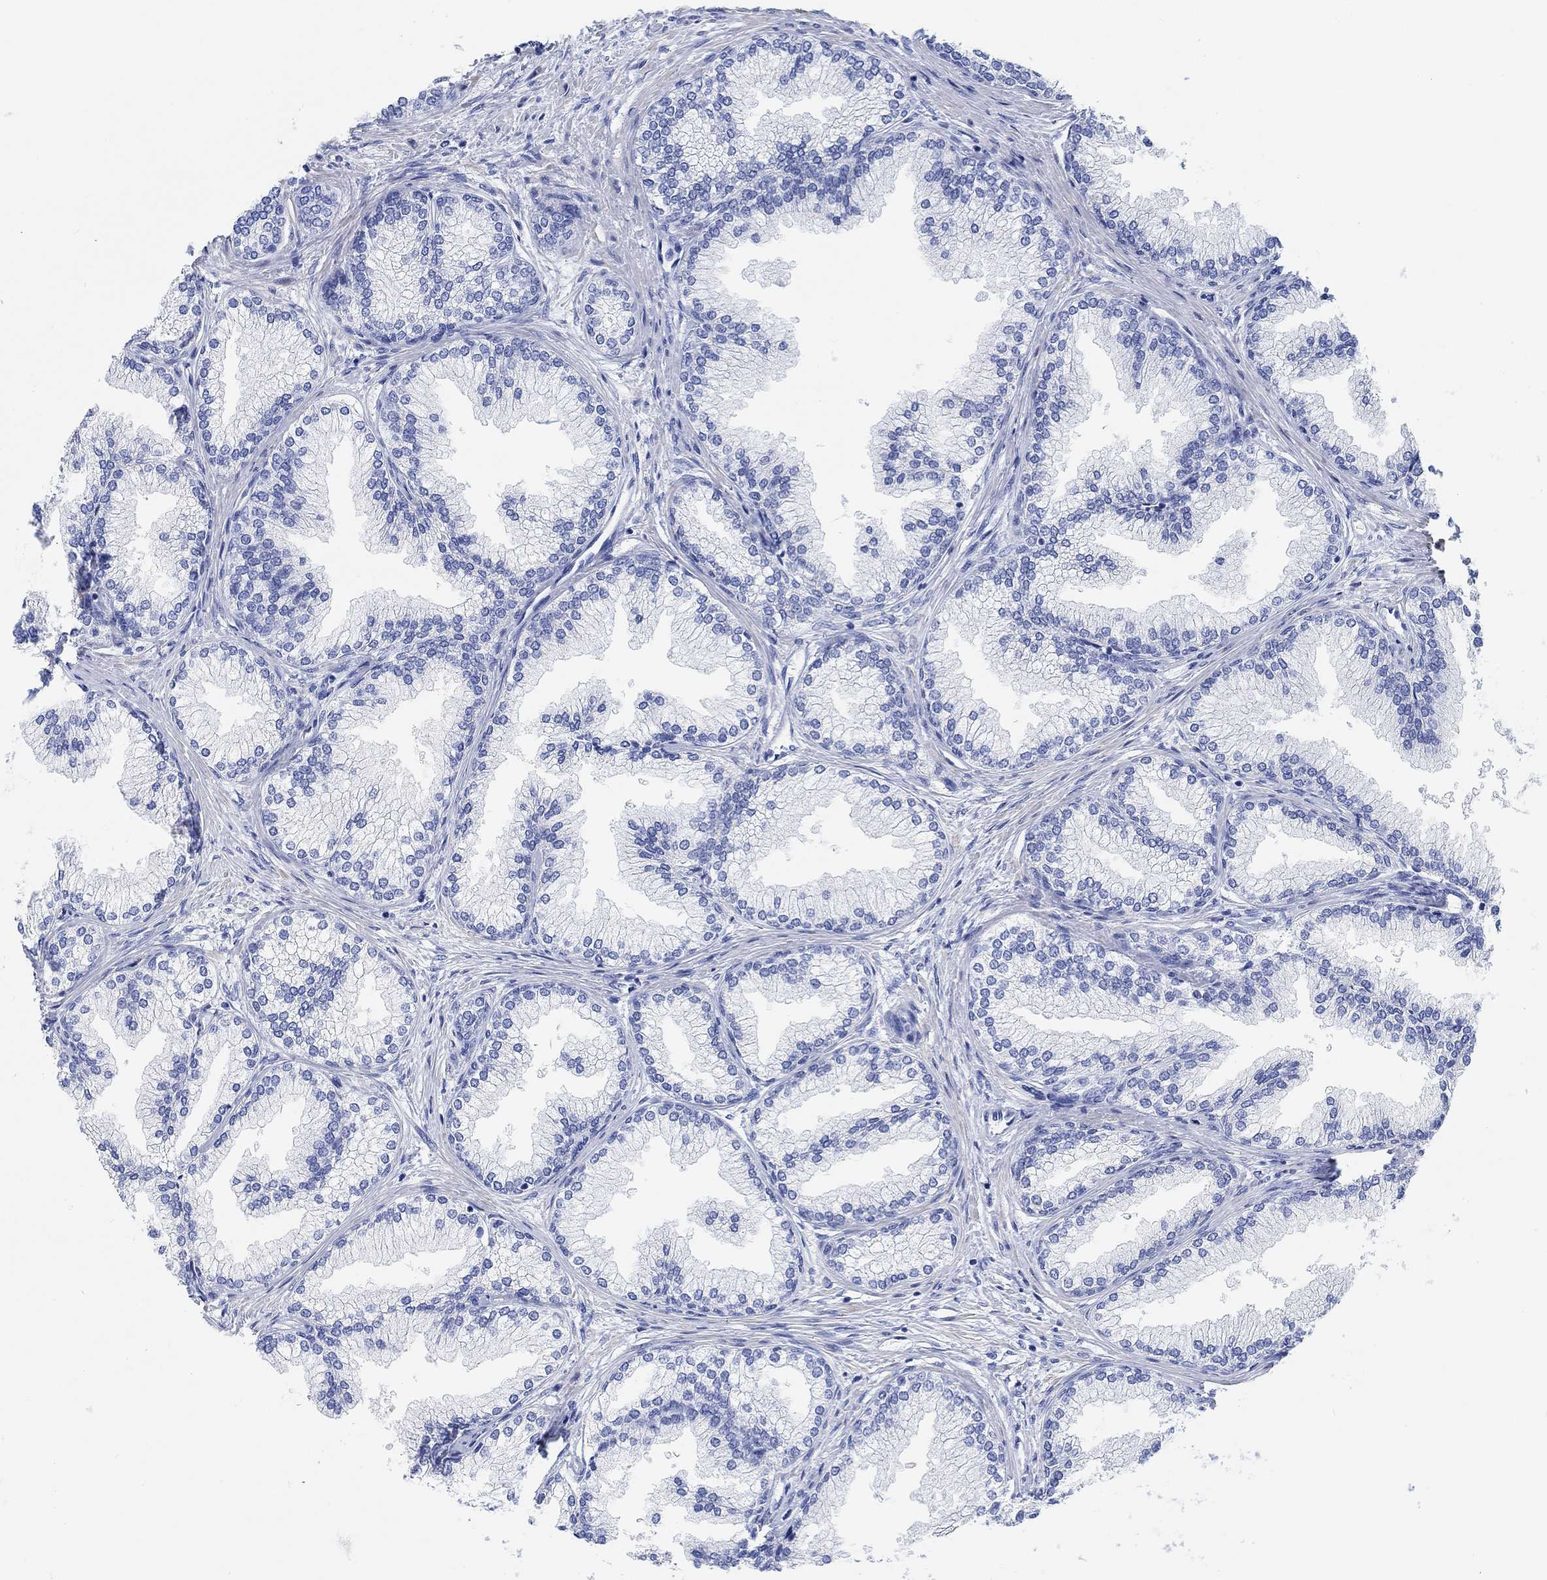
{"staining": {"intensity": "negative", "quantity": "none", "location": "none"}, "tissue": "prostate", "cell_type": "Glandular cells", "image_type": "normal", "snomed": [{"axis": "morphology", "description": "Normal tissue, NOS"}, {"axis": "topography", "description": "Prostate"}], "caption": "Photomicrograph shows no significant protein positivity in glandular cells of unremarkable prostate.", "gene": "ANKRD33", "patient": {"sex": "male", "age": 72}}